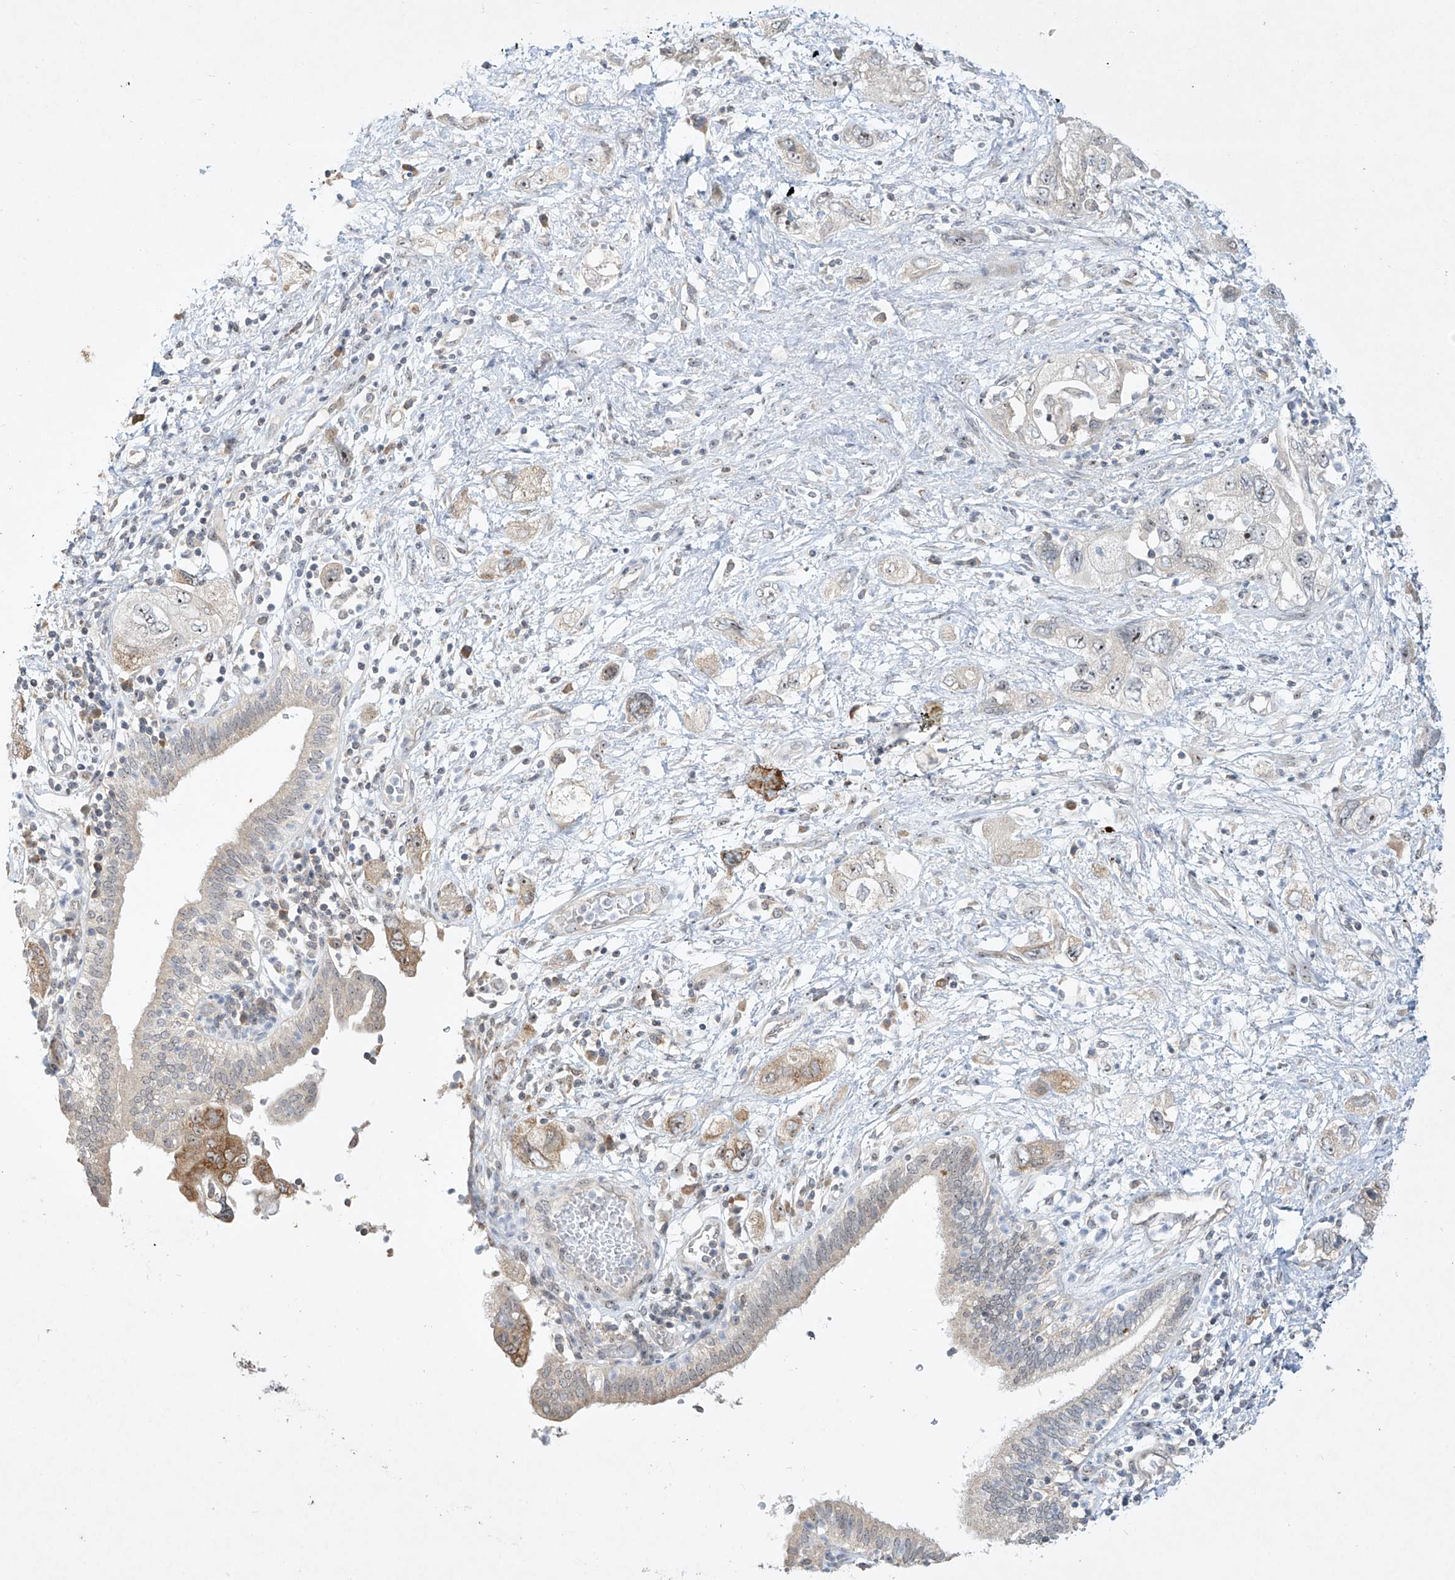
{"staining": {"intensity": "moderate", "quantity": "<25%", "location": "cytoplasmic/membranous,nuclear"}, "tissue": "pancreatic cancer", "cell_type": "Tumor cells", "image_type": "cancer", "snomed": [{"axis": "morphology", "description": "Adenocarcinoma, NOS"}, {"axis": "topography", "description": "Pancreas"}], "caption": "The photomicrograph reveals staining of adenocarcinoma (pancreatic), revealing moderate cytoplasmic/membranous and nuclear protein staining (brown color) within tumor cells.", "gene": "TASP1", "patient": {"sex": "female", "age": 73}}